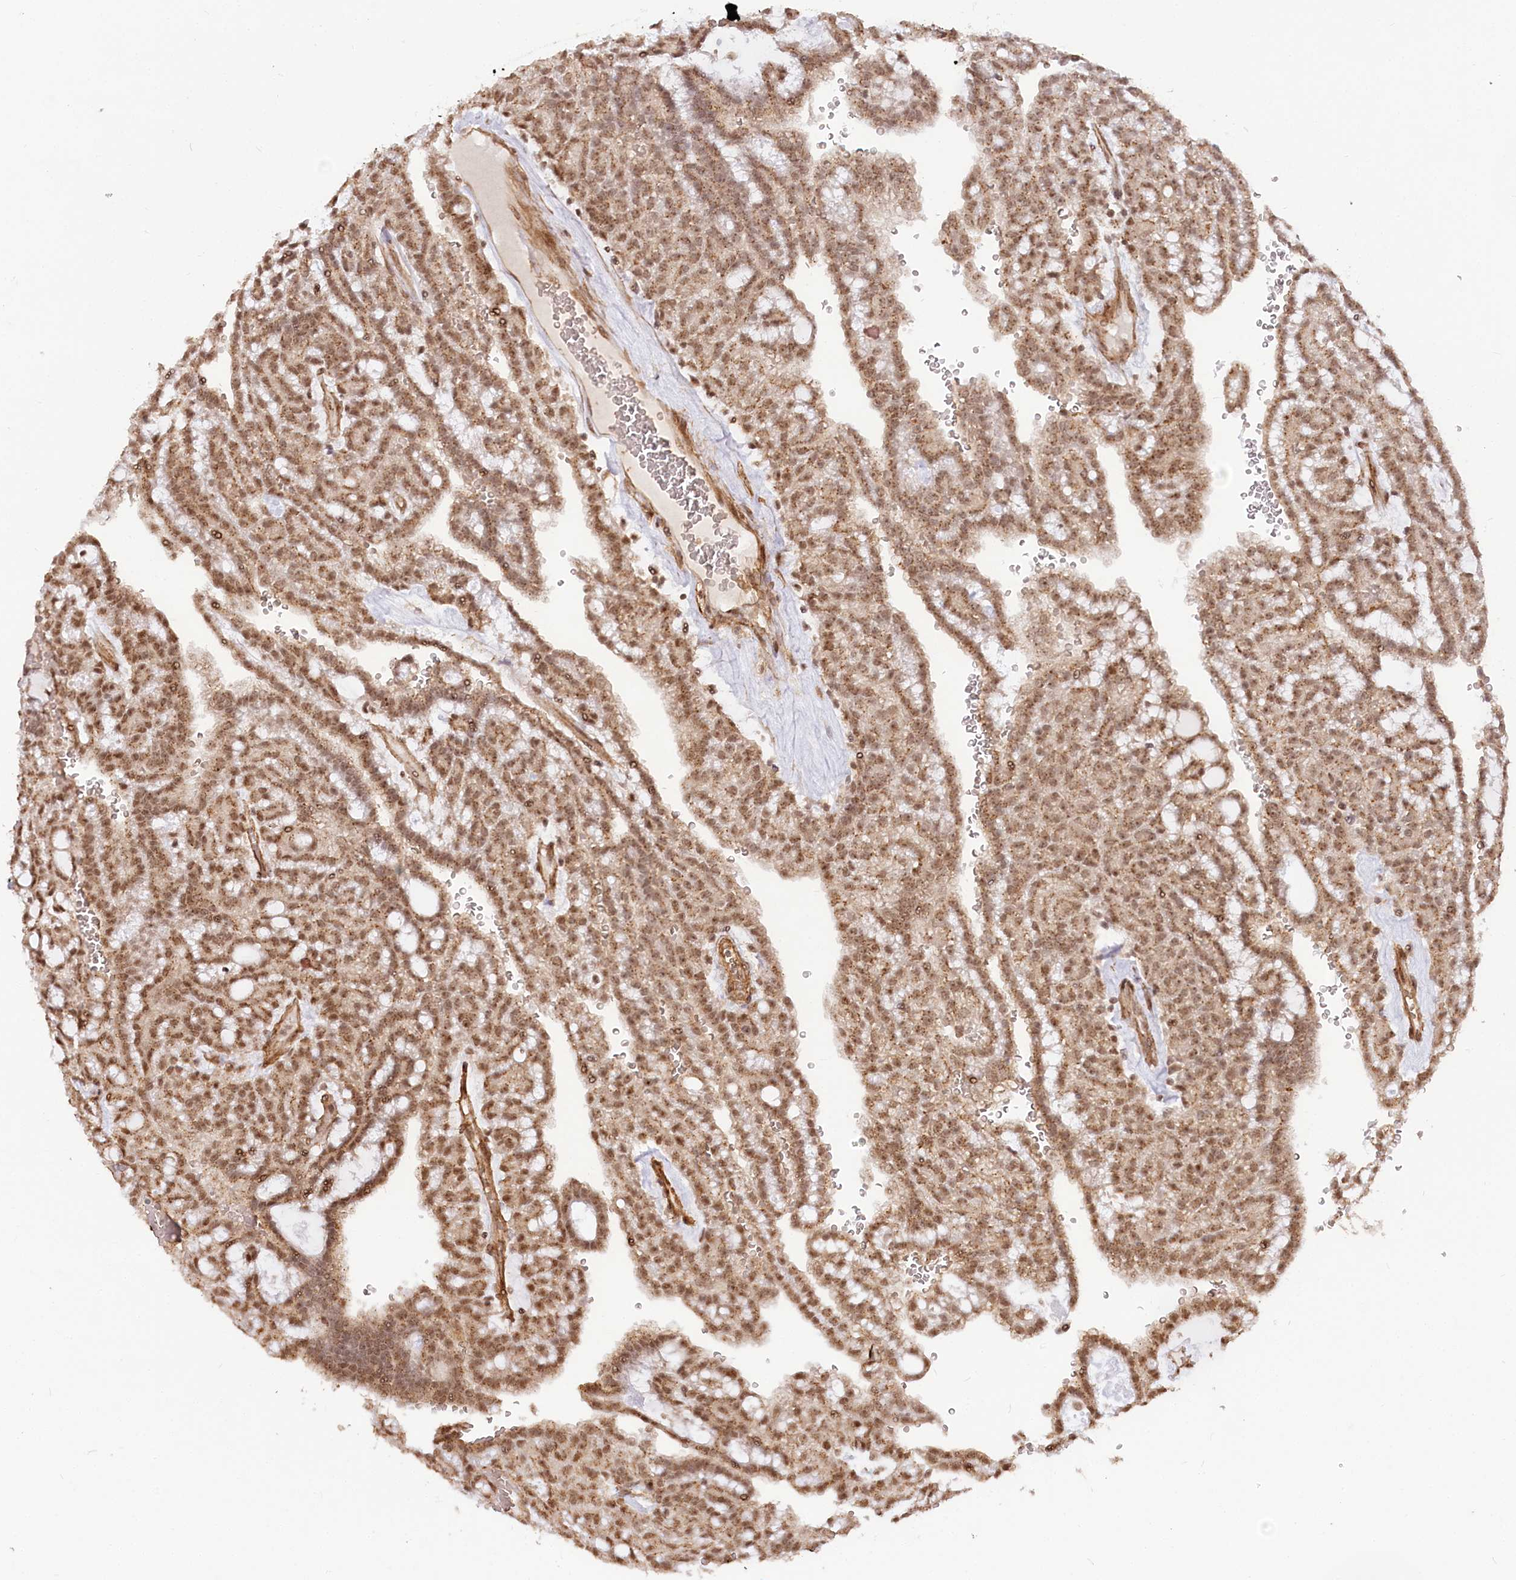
{"staining": {"intensity": "moderate", "quantity": ">75%", "location": "cytoplasmic/membranous,nuclear"}, "tissue": "renal cancer", "cell_type": "Tumor cells", "image_type": "cancer", "snomed": [{"axis": "morphology", "description": "Adenocarcinoma, NOS"}, {"axis": "topography", "description": "Kidney"}], "caption": "Adenocarcinoma (renal) stained with immunohistochemistry reveals moderate cytoplasmic/membranous and nuclear staining in about >75% of tumor cells.", "gene": "GNL3L", "patient": {"sex": "male", "age": 63}}